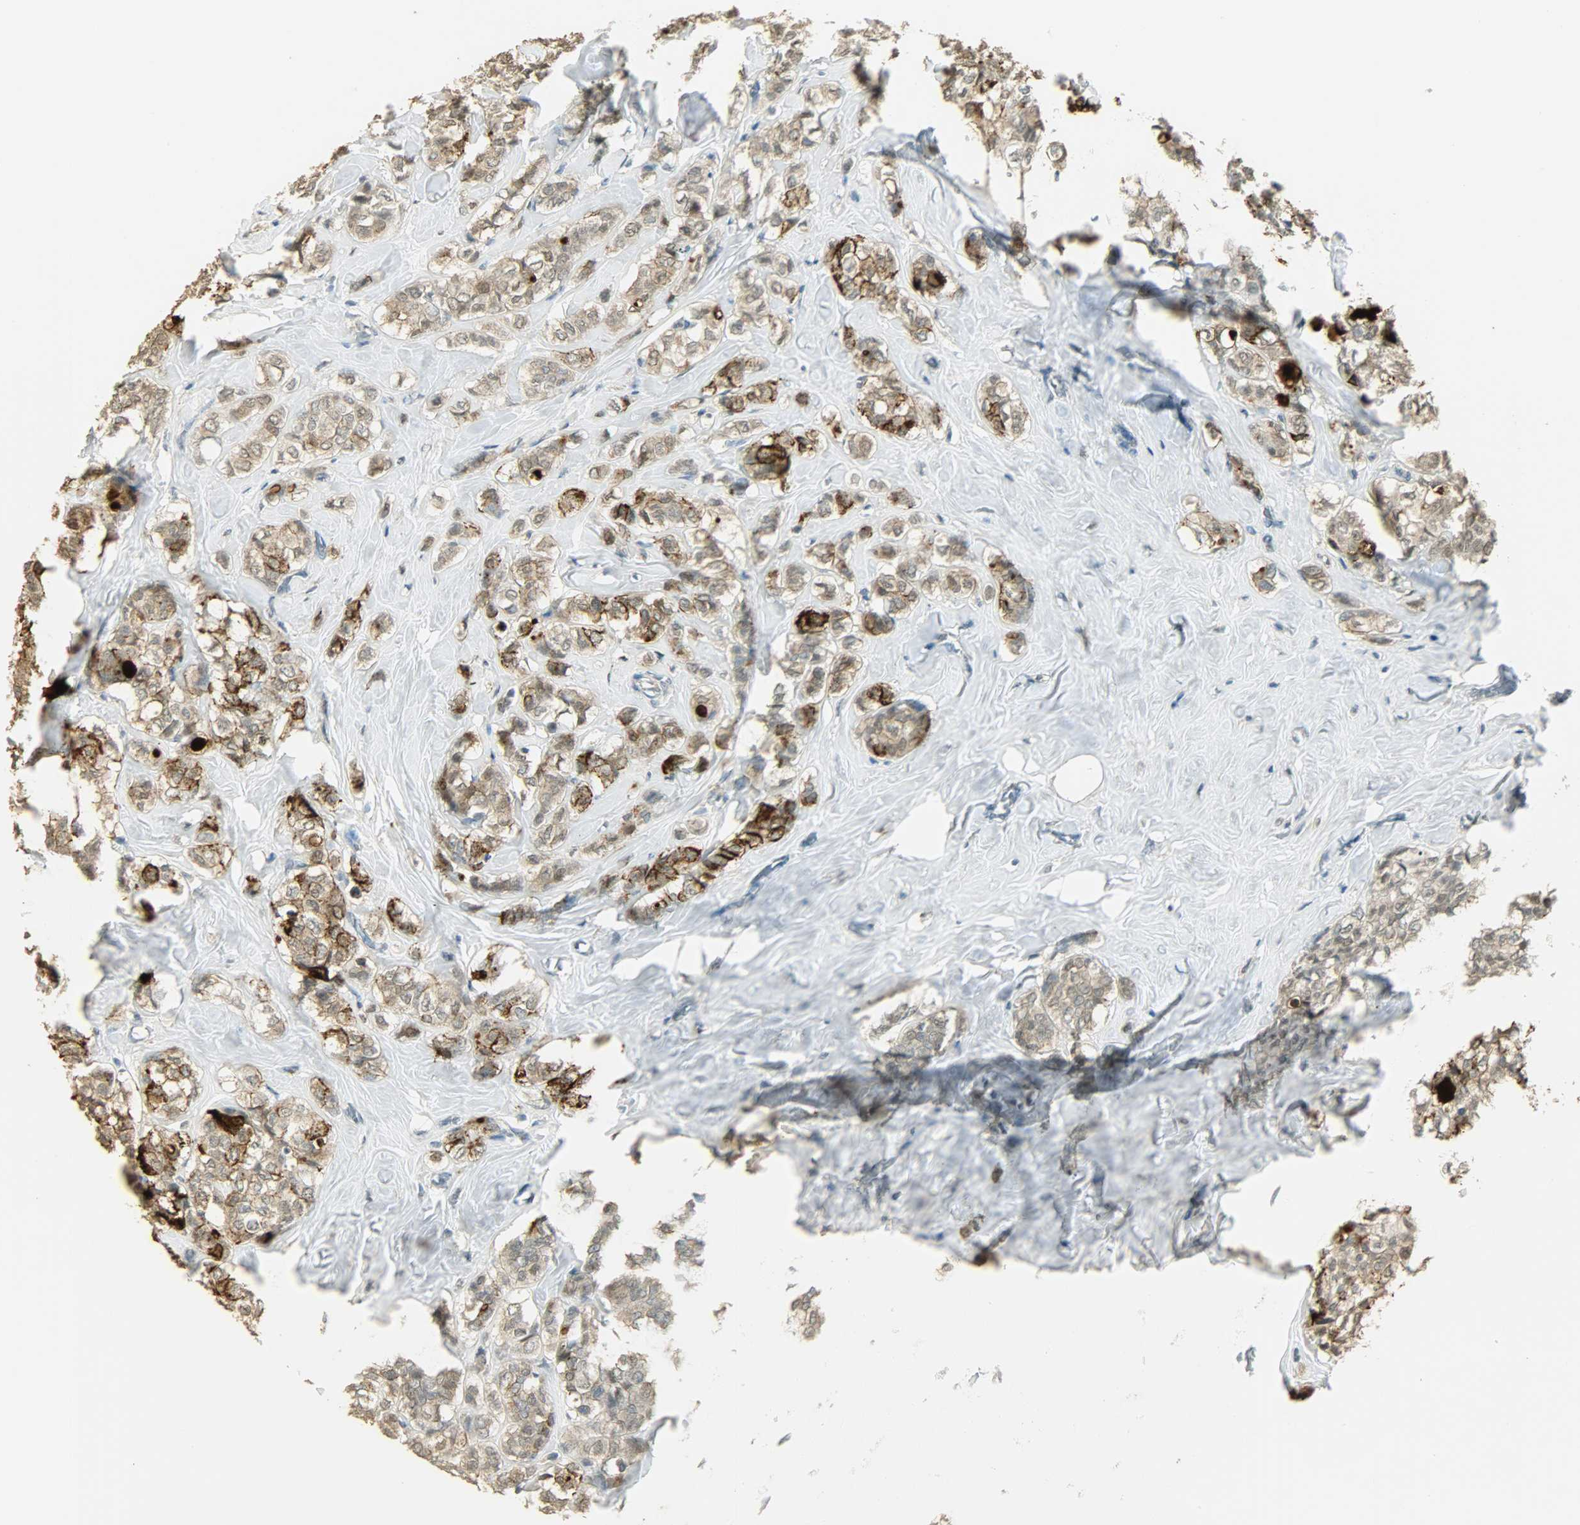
{"staining": {"intensity": "strong", "quantity": "25%-75%", "location": "cytoplasmic/membranous"}, "tissue": "breast cancer", "cell_type": "Tumor cells", "image_type": "cancer", "snomed": [{"axis": "morphology", "description": "Lobular carcinoma"}, {"axis": "topography", "description": "Breast"}], "caption": "Protein staining demonstrates strong cytoplasmic/membranous positivity in approximately 25%-75% of tumor cells in breast cancer (lobular carcinoma).", "gene": "PRMT5", "patient": {"sex": "female", "age": 60}}